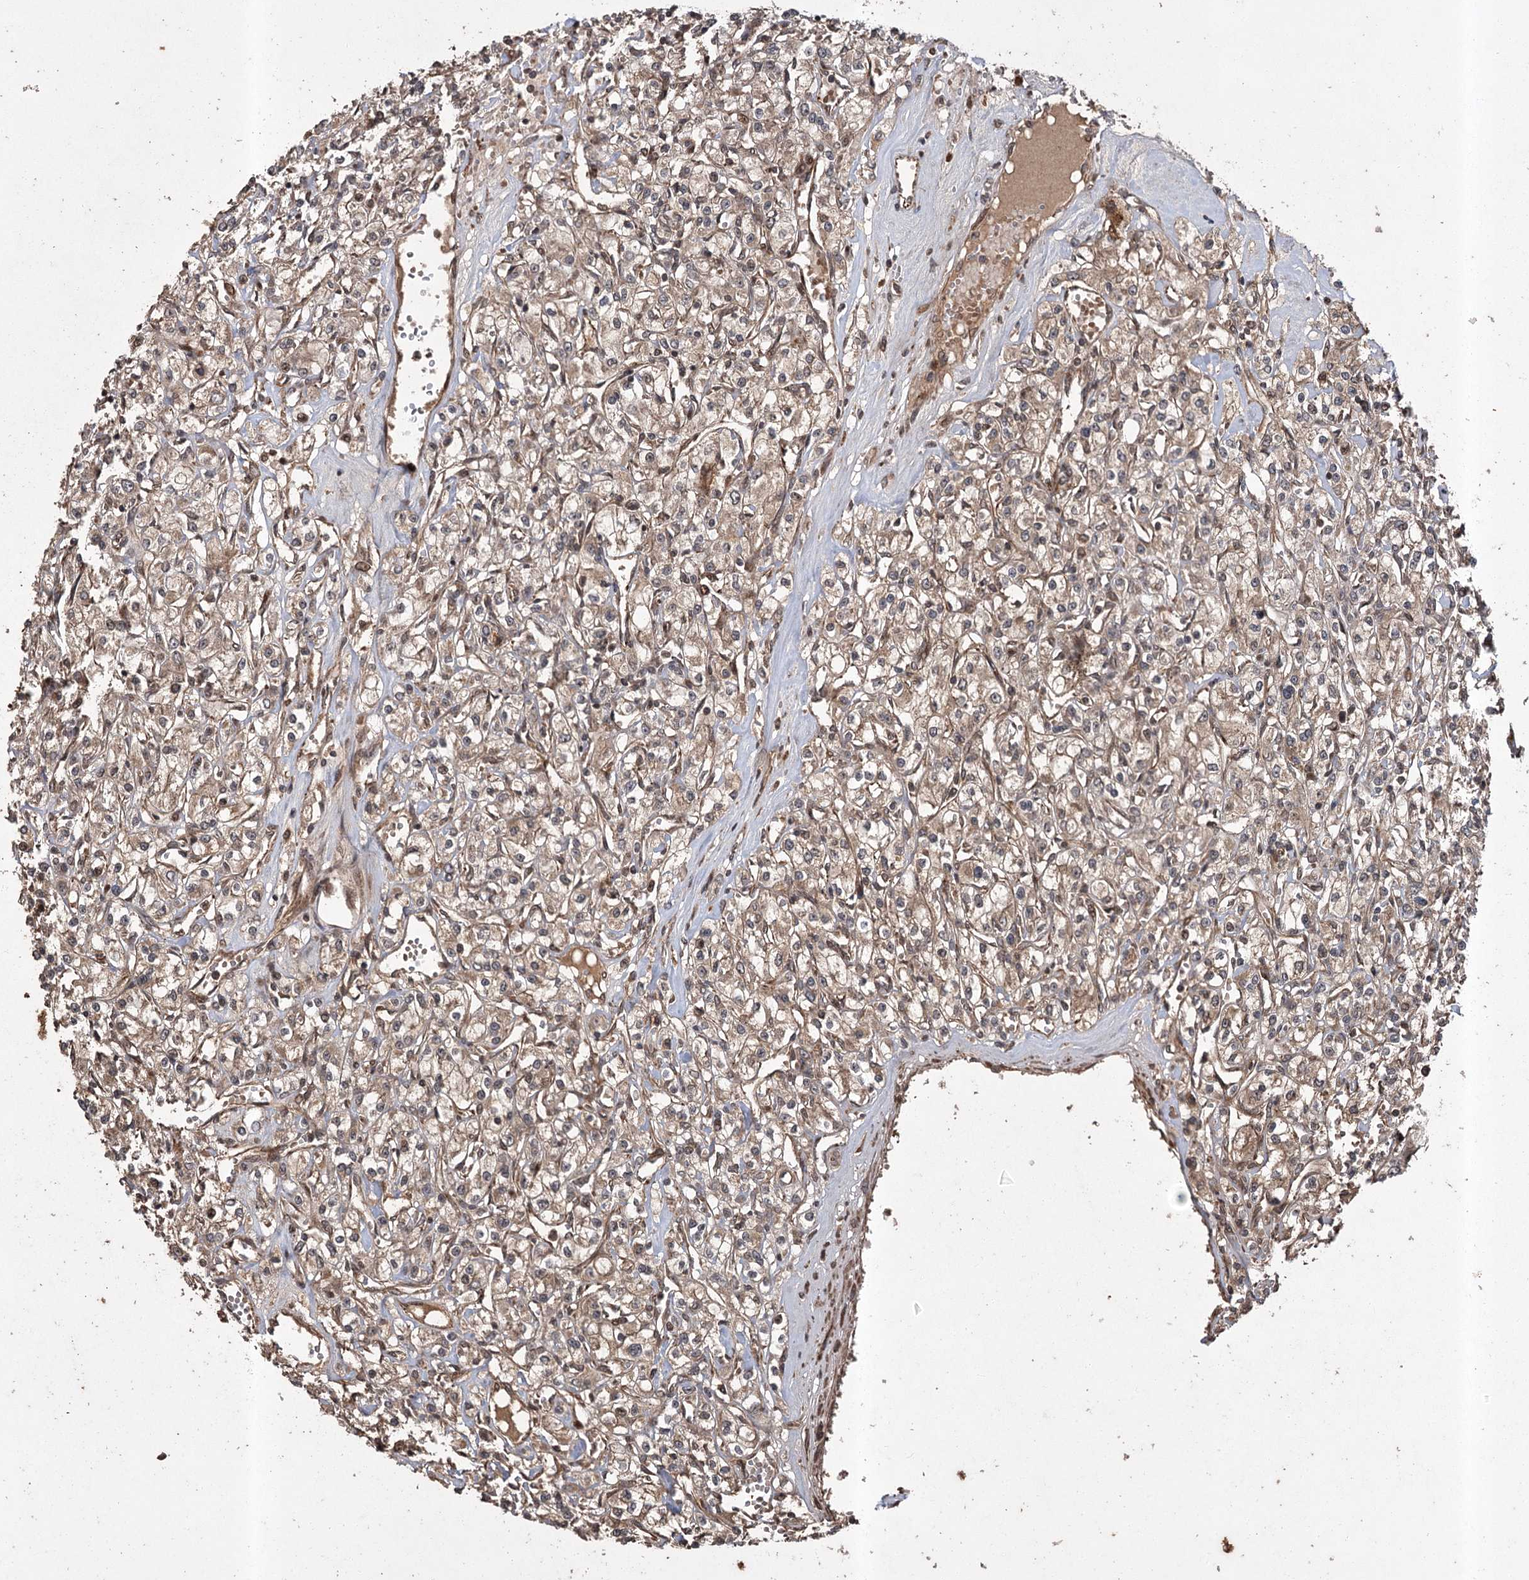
{"staining": {"intensity": "weak", "quantity": ">75%", "location": "cytoplasmic/membranous"}, "tissue": "renal cancer", "cell_type": "Tumor cells", "image_type": "cancer", "snomed": [{"axis": "morphology", "description": "Adenocarcinoma, NOS"}, {"axis": "topography", "description": "Kidney"}], "caption": "Renal cancer tissue reveals weak cytoplasmic/membranous positivity in approximately >75% of tumor cells The protein of interest is stained brown, and the nuclei are stained in blue (DAB IHC with brightfield microscopy, high magnification).", "gene": "RPAP3", "patient": {"sex": "female", "age": 59}}